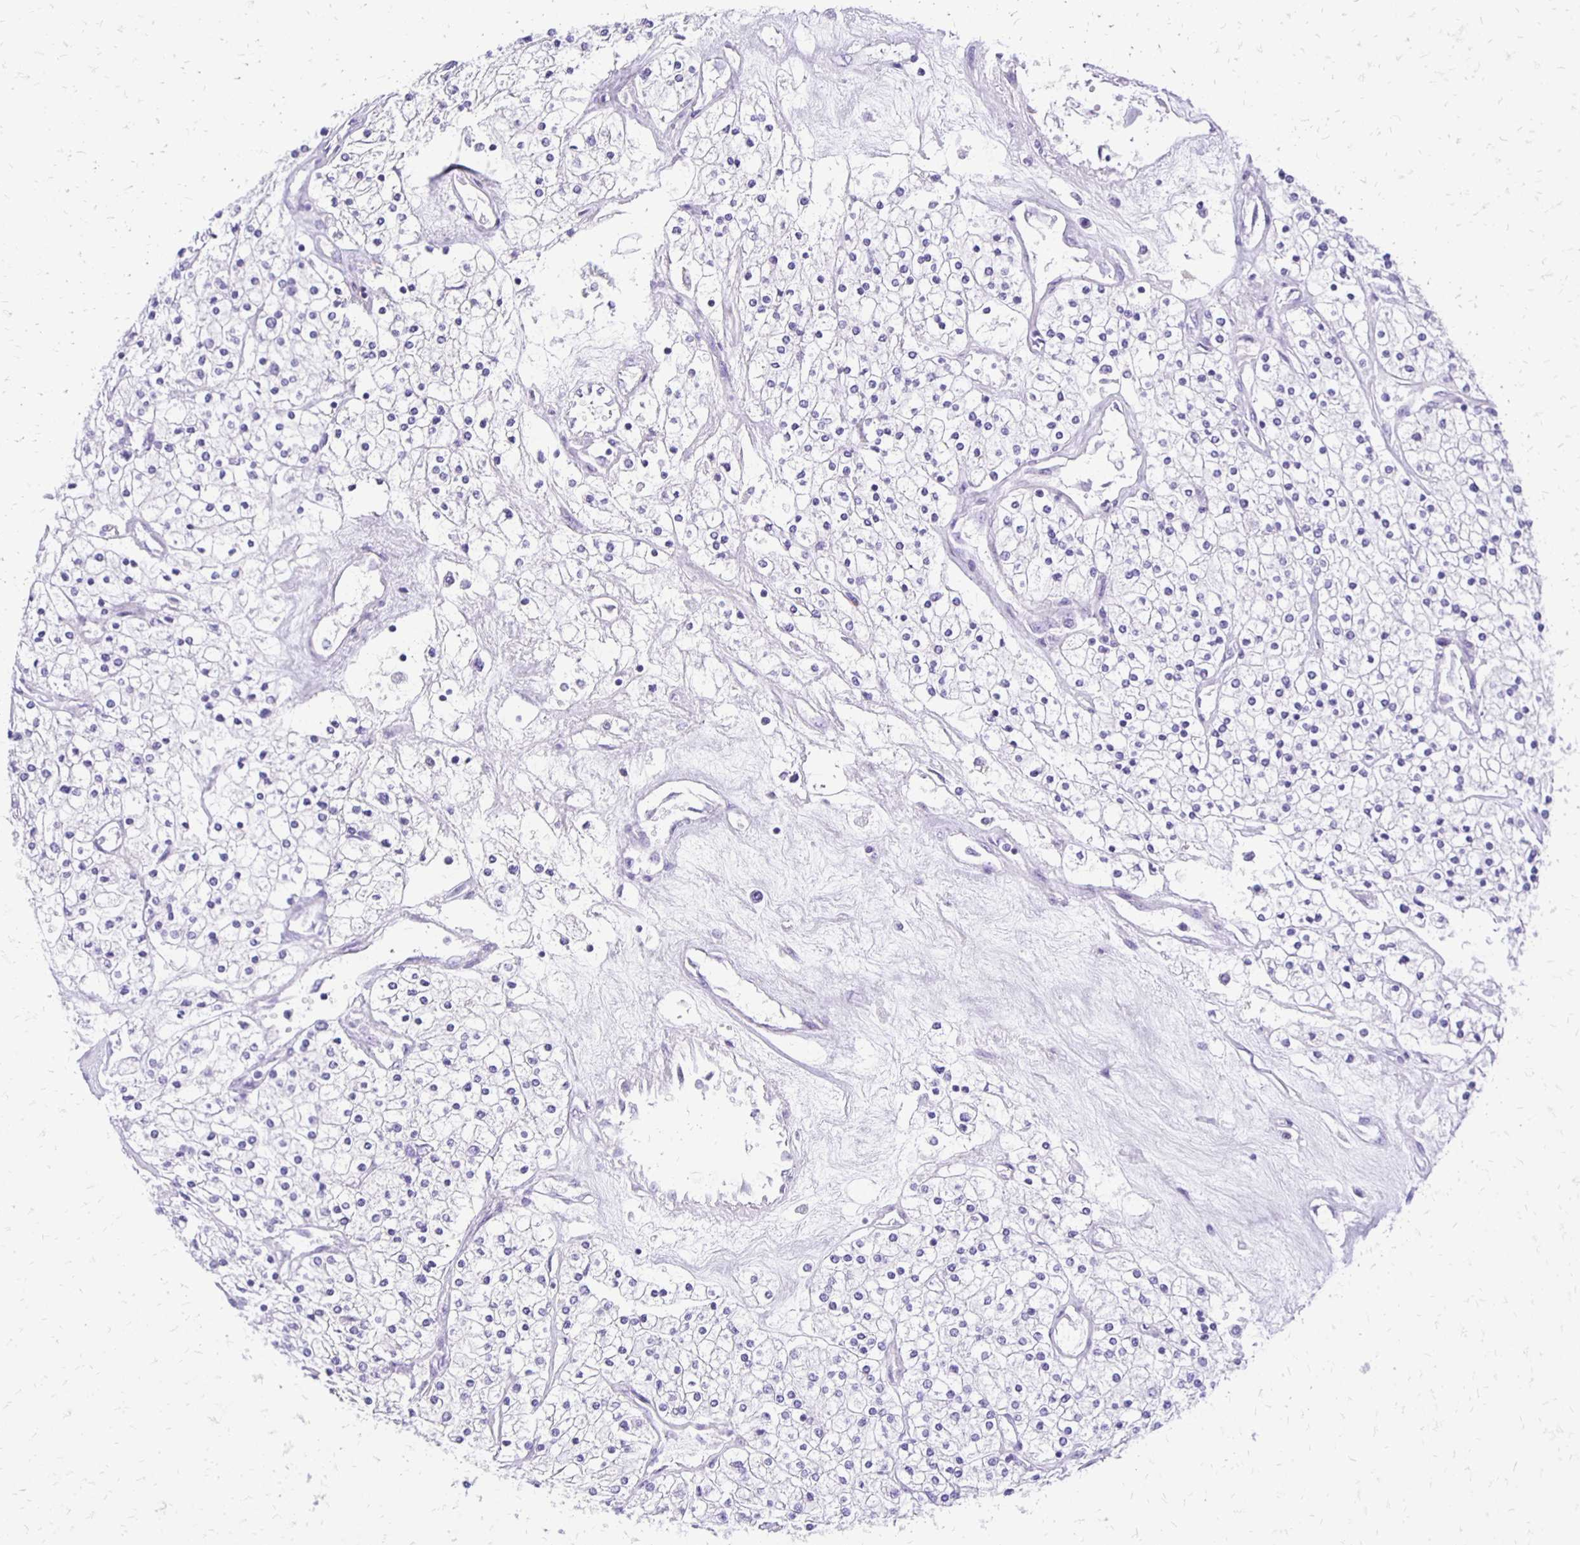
{"staining": {"intensity": "negative", "quantity": "none", "location": "none"}, "tissue": "renal cancer", "cell_type": "Tumor cells", "image_type": "cancer", "snomed": [{"axis": "morphology", "description": "Adenocarcinoma, NOS"}, {"axis": "topography", "description": "Kidney"}], "caption": "Immunohistochemical staining of renal cancer (adenocarcinoma) shows no significant positivity in tumor cells. (DAB IHC with hematoxylin counter stain).", "gene": "ANKRD45", "patient": {"sex": "male", "age": 80}}